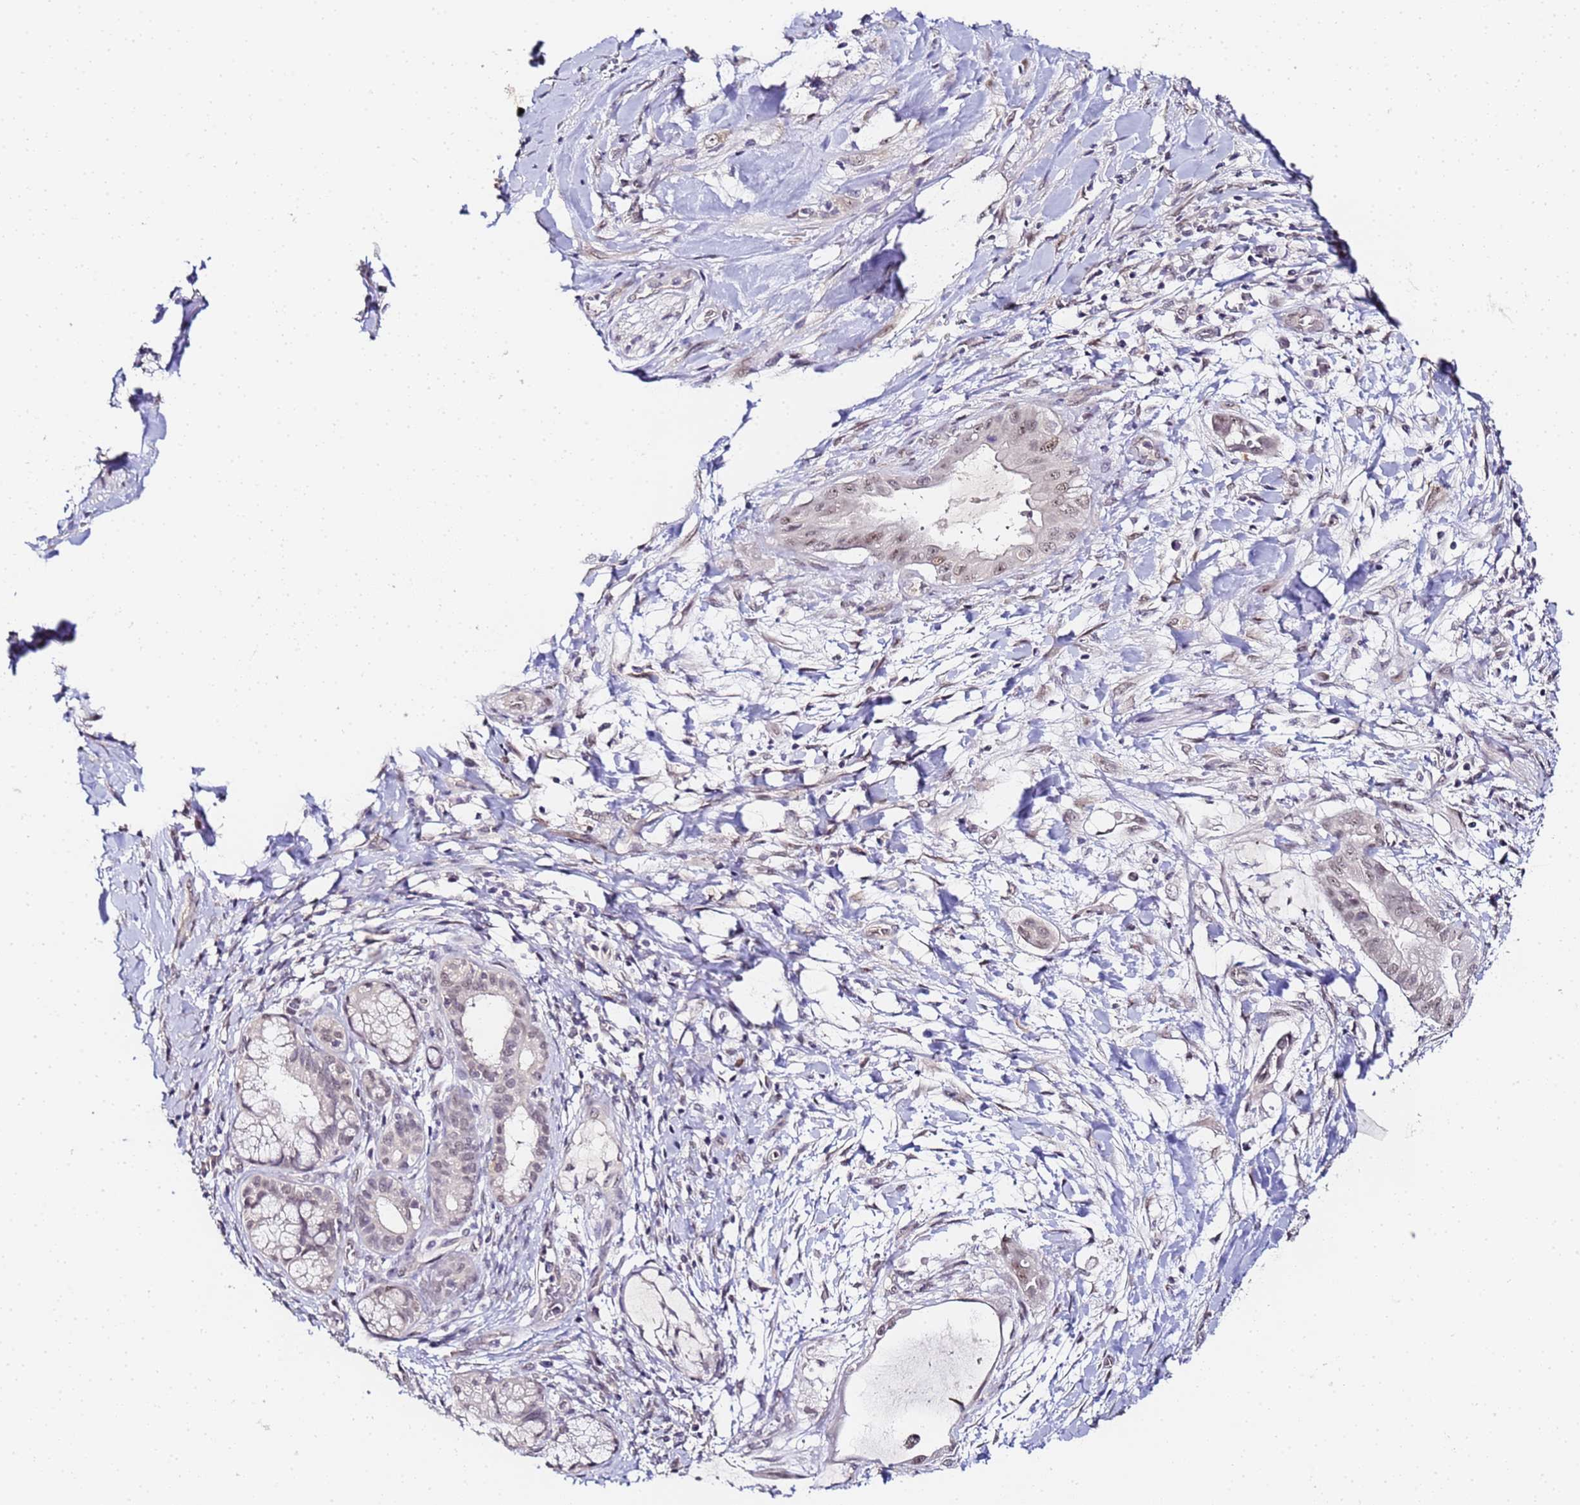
{"staining": {"intensity": "weak", "quantity": "25%-75%", "location": "nuclear"}, "tissue": "pancreatic cancer", "cell_type": "Tumor cells", "image_type": "cancer", "snomed": [{"axis": "morphology", "description": "Adenocarcinoma, NOS"}, {"axis": "topography", "description": "Pancreas"}], "caption": "IHC (DAB (3,3'-diaminobenzidine)) staining of adenocarcinoma (pancreatic) exhibits weak nuclear protein staining in about 25%-75% of tumor cells. The protein of interest is stained brown, and the nuclei are stained in blue (DAB (3,3'-diaminobenzidine) IHC with brightfield microscopy, high magnification).", "gene": "LSM3", "patient": {"sex": "male", "age": 48}}